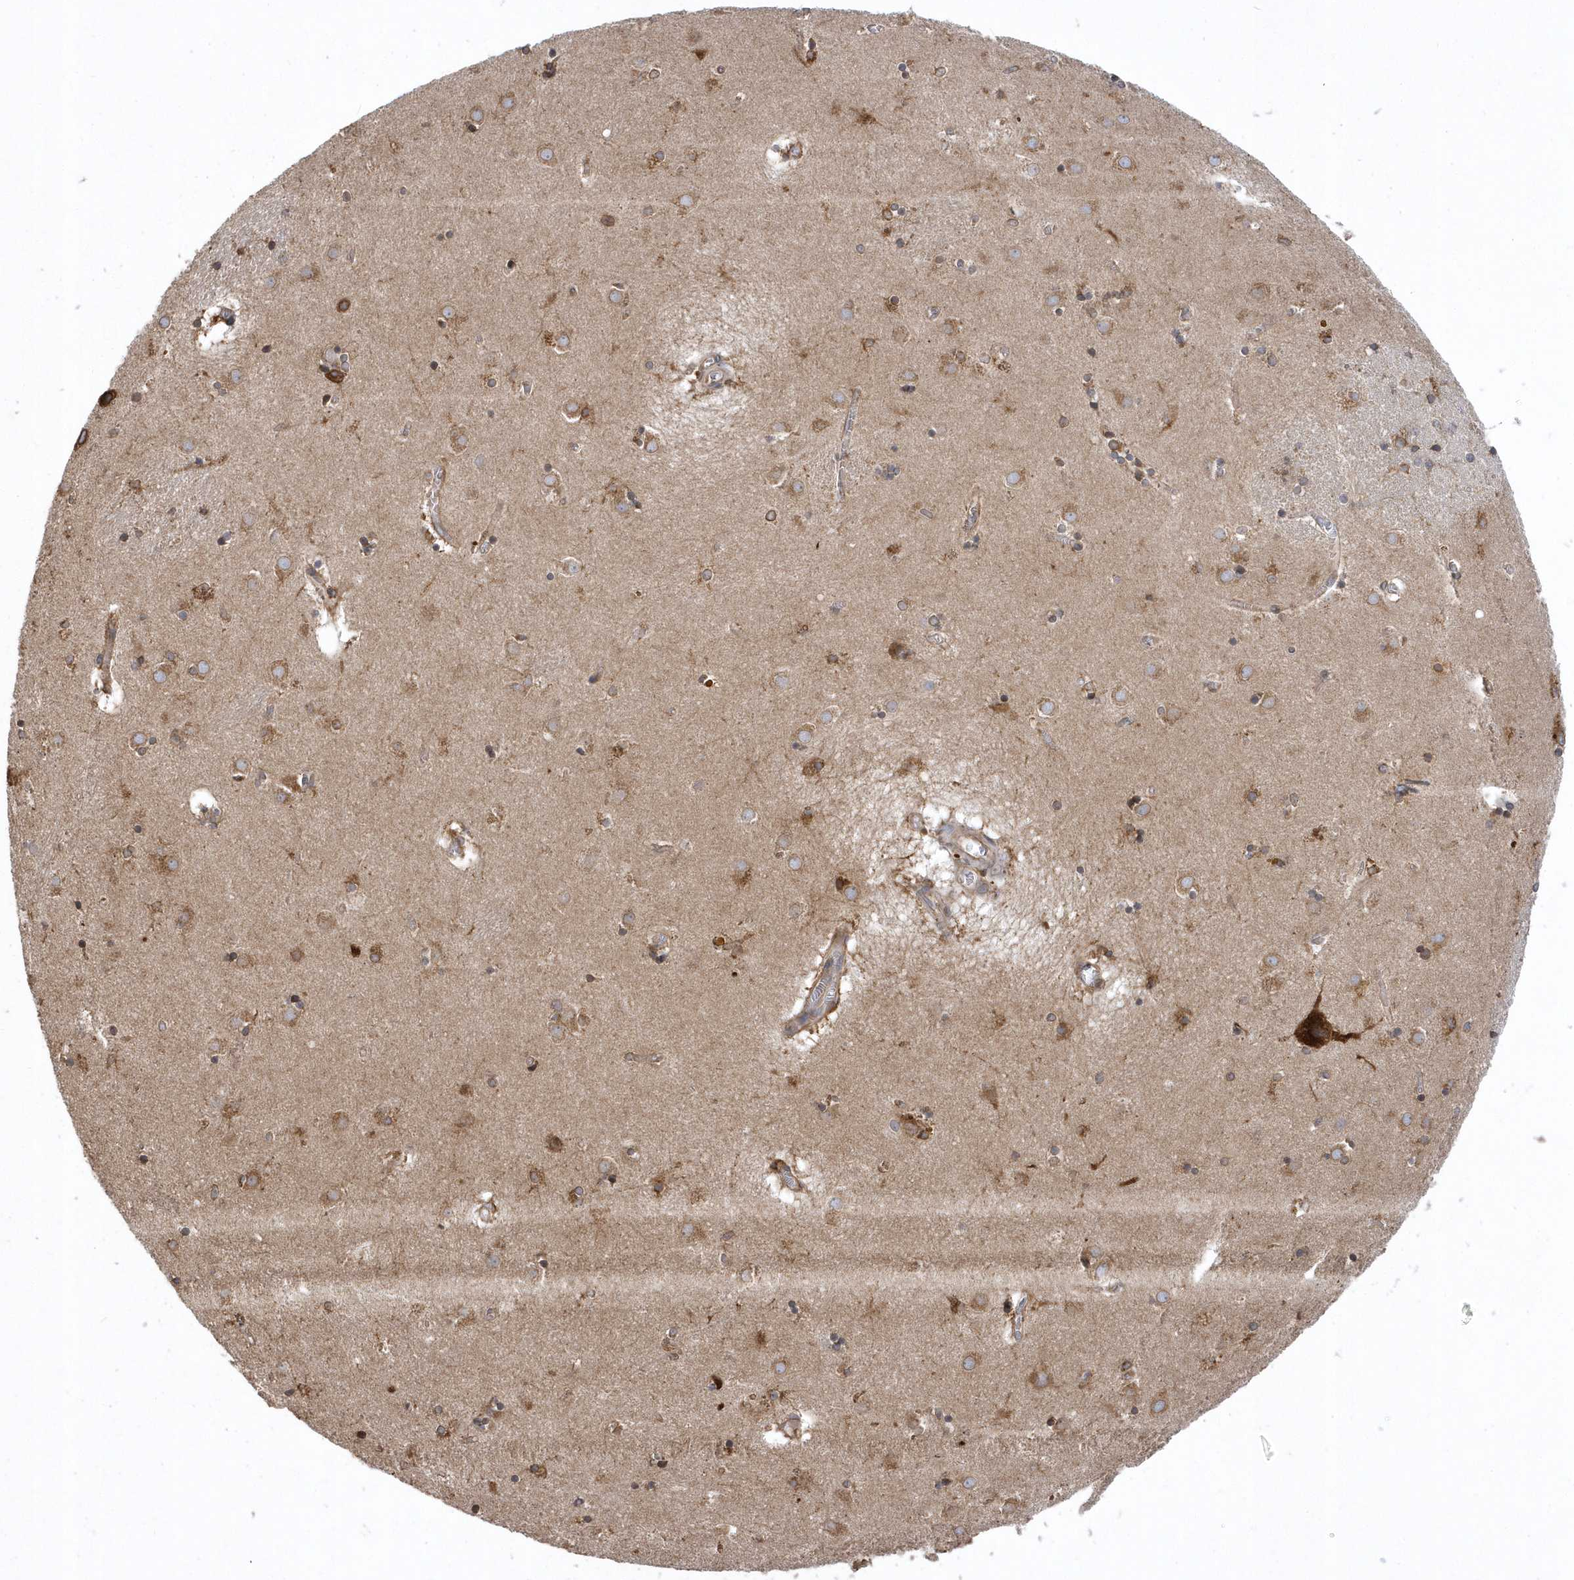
{"staining": {"intensity": "moderate", "quantity": "25%-75%", "location": "cytoplasmic/membranous"}, "tissue": "caudate", "cell_type": "Glial cells", "image_type": "normal", "snomed": [{"axis": "morphology", "description": "Normal tissue, NOS"}, {"axis": "topography", "description": "Lateral ventricle wall"}], "caption": "Immunohistochemistry of normal caudate demonstrates medium levels of moderate cytoplasmic/membranous positivity in approximately 25%-75% of glial cells.", "gene": "VAMP7", "patient": {"sex": "male", "age": 70}}